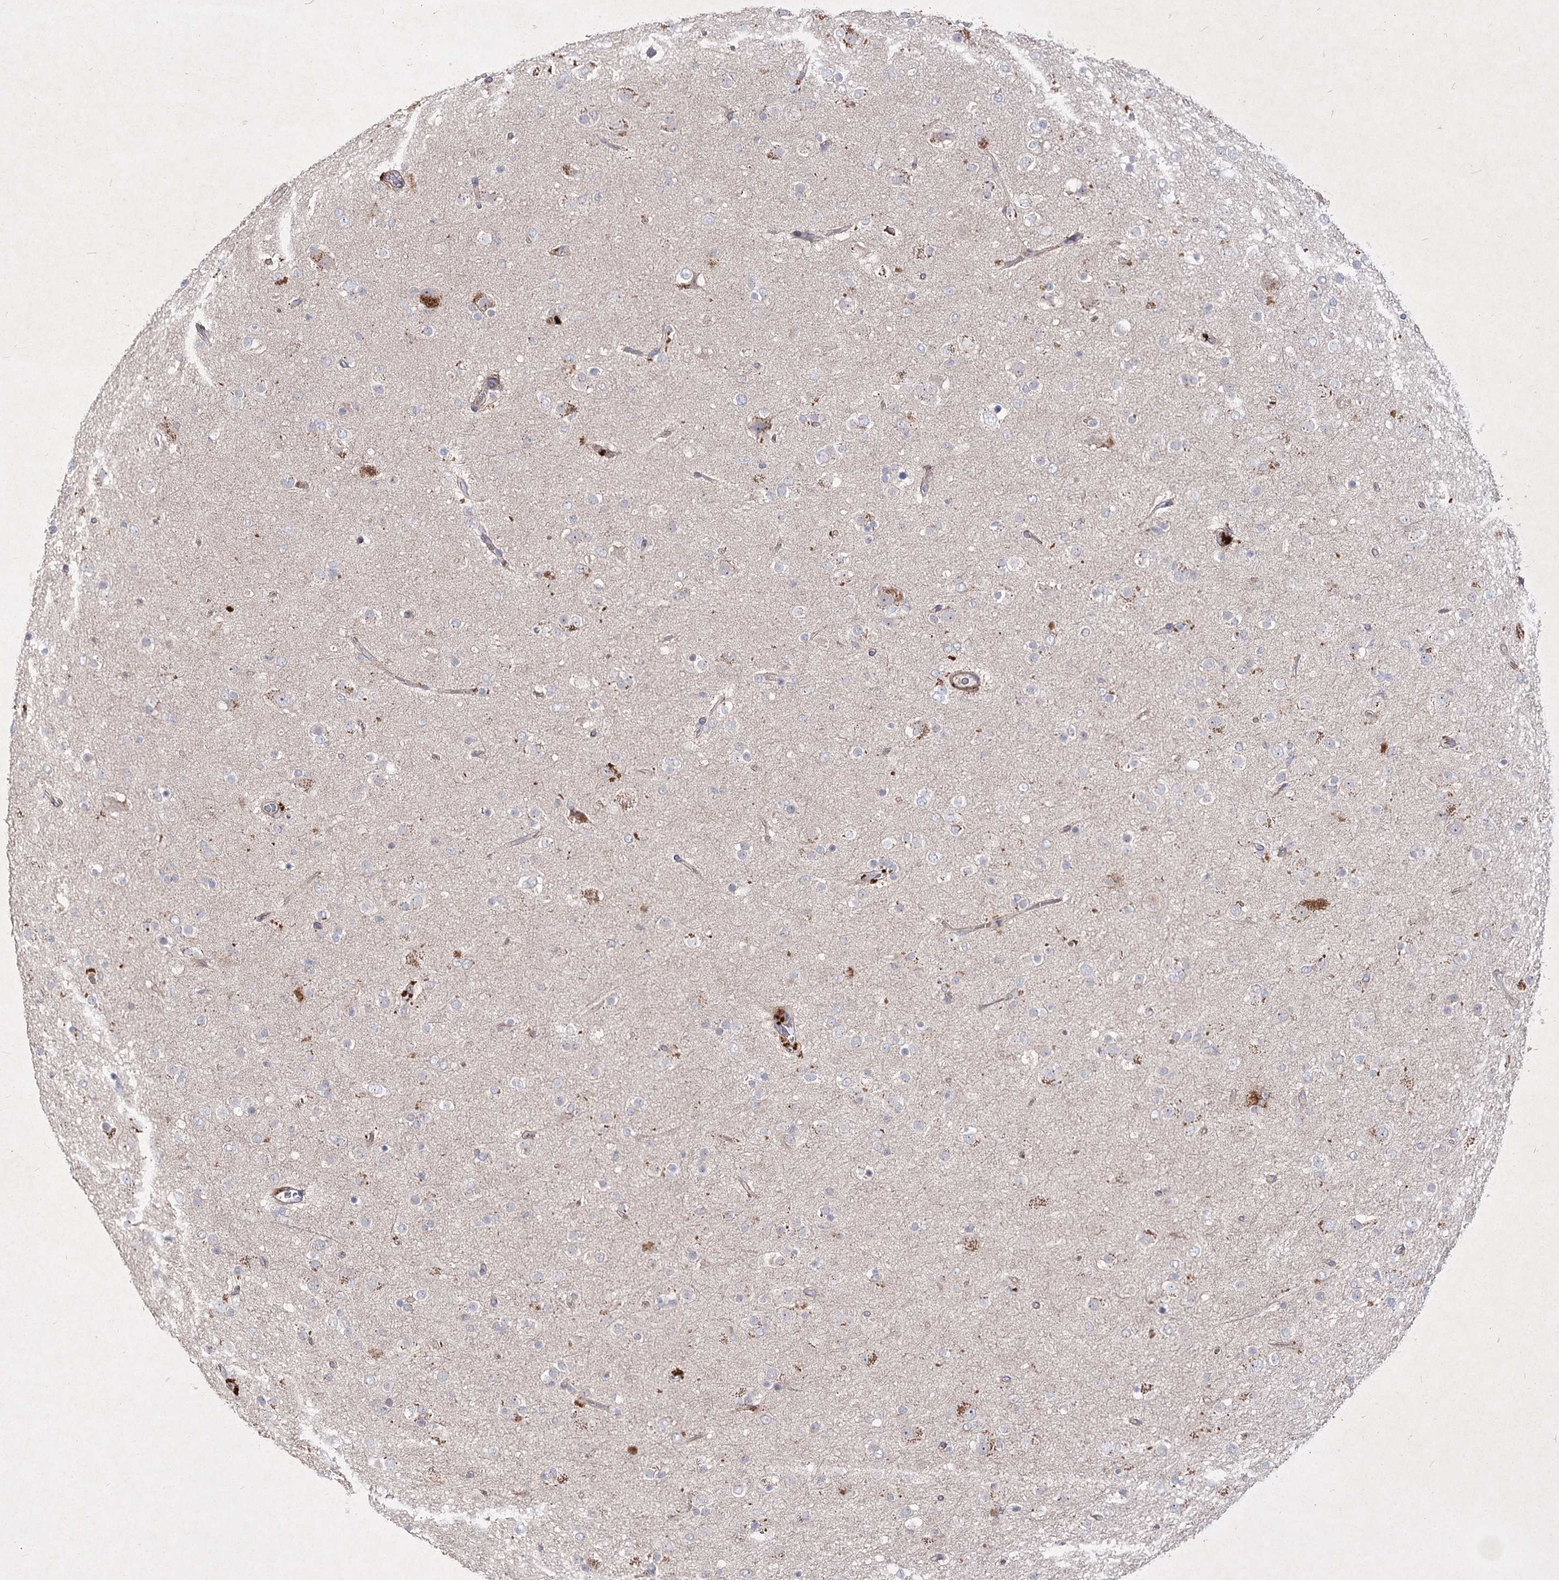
{"staining": {"intensity": "negative", "quantity": "none", "location": "none"}, "tissue": "glioma", "cell_type": "Tumor cells", "image_type": "cancer", "snomed": [{"axis": "morphology", "description": "Glioma, malignant, Low grade"}, {"axis": "topography", "description": "Brain"}], "caption": "This is an immunohistochemistry (IHC) photomicrograph of glioma. There is no positivity in tumor cells.", "gene": "CIB2", "patient": {"sex": "male", "age": 65}}